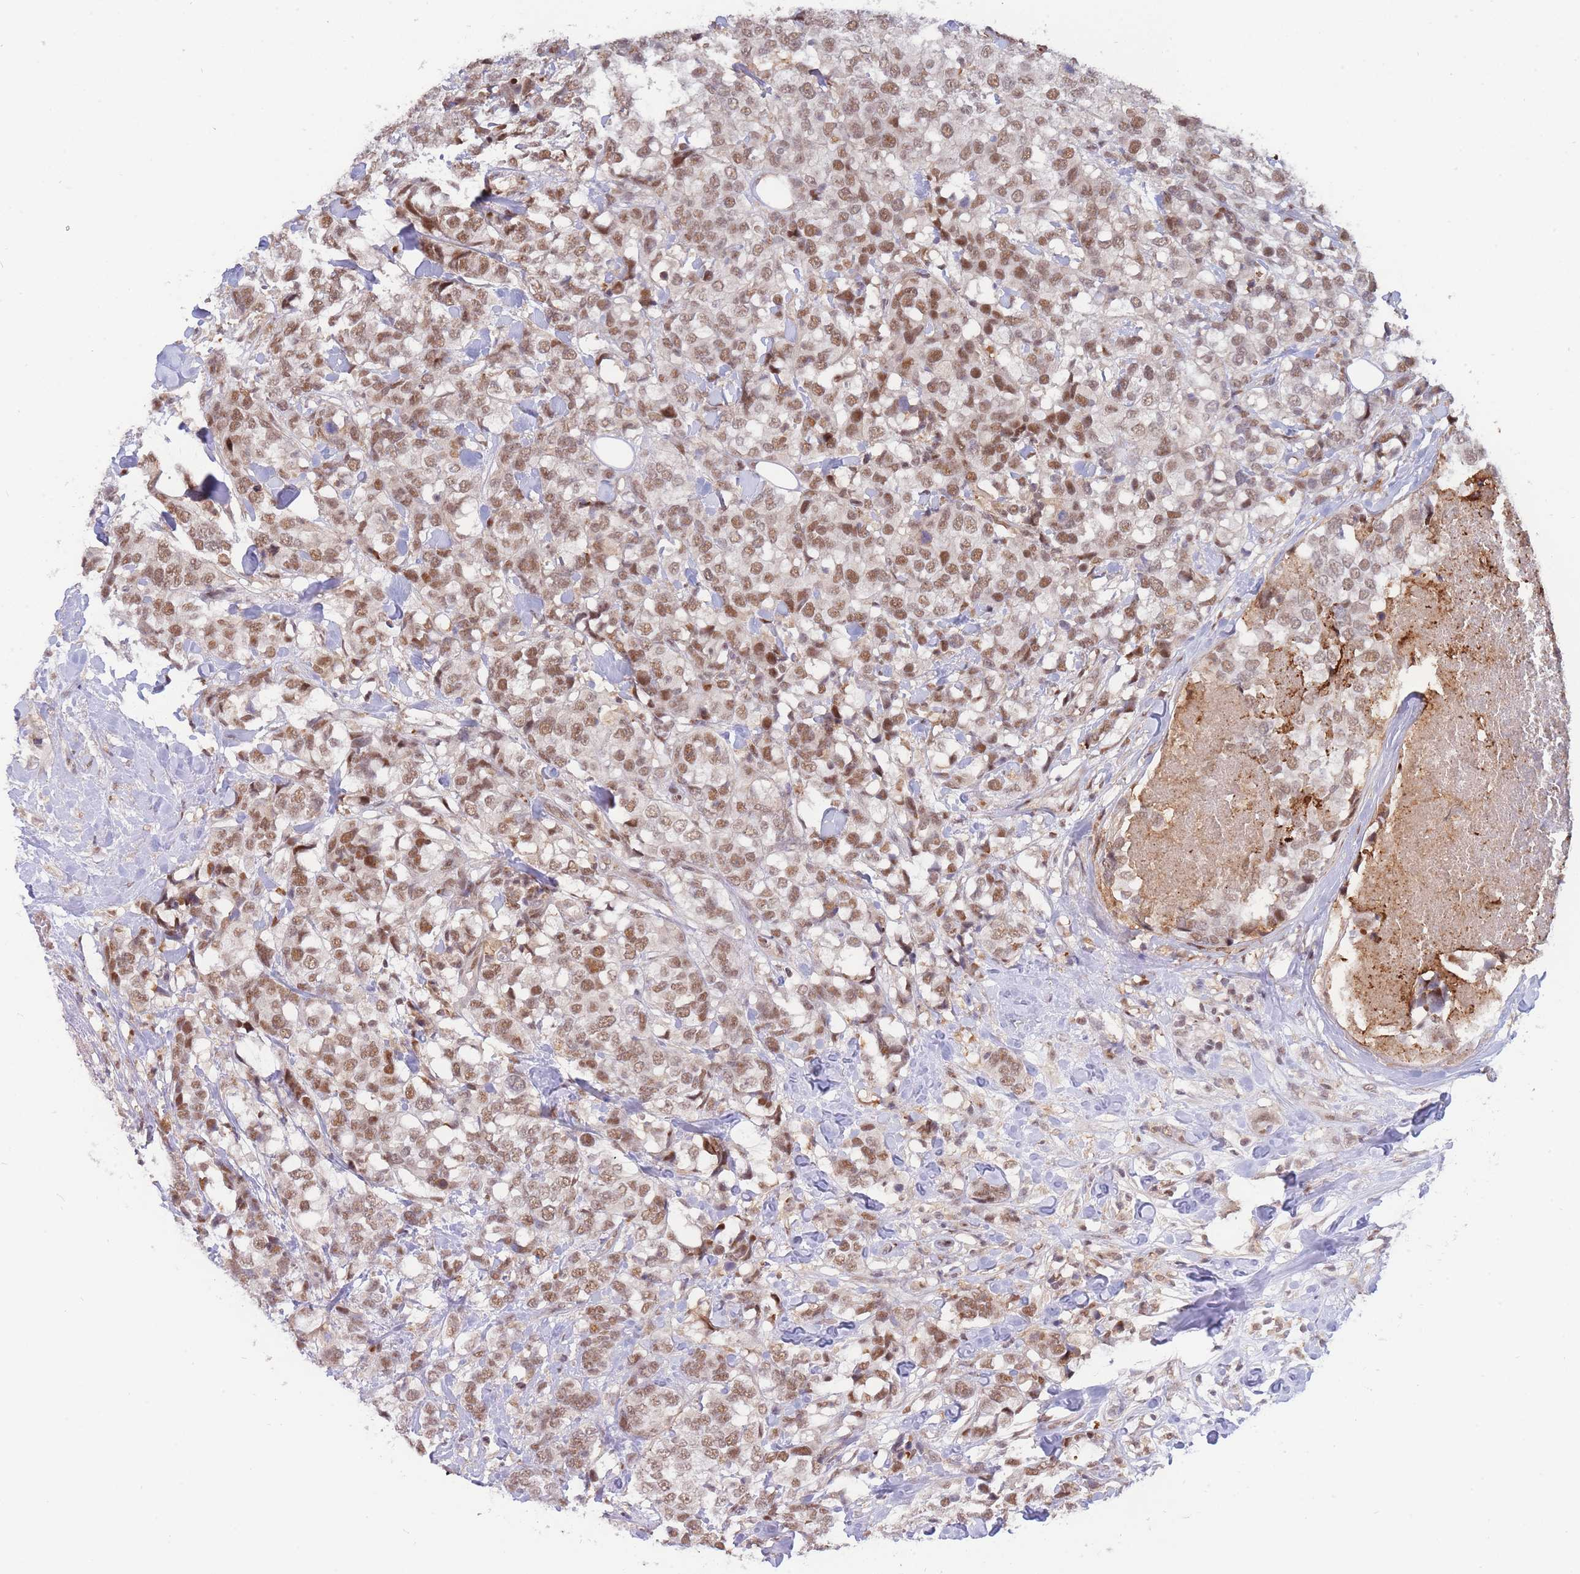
{"staining": {"intensity": "moderate", "quantity": ">75%", "location": "nuclear"}, "tissue": "breast cancer", "cell_type": "Tumor cells", "image_type": "cancer", "snomed": [{"axis": "morphology", "description": "Lobular carcinoma"}, {"axis": "topography", "description": "Breast"}], "caption": "DAB (3,3'-diaminobenzidine) immunohistochemical staining of human breast cancer (lobular carcinoma) shows moderate nuclear protein expression in about >75% of tumor cells. The staining was performed using DAB to visualize the protein expression in brown, while the nuclei were stained in blue with hematoxylin (Magnification: 20x).", "gene": "BOD1L1", "patient": {"sex": "female", "age": 59}}